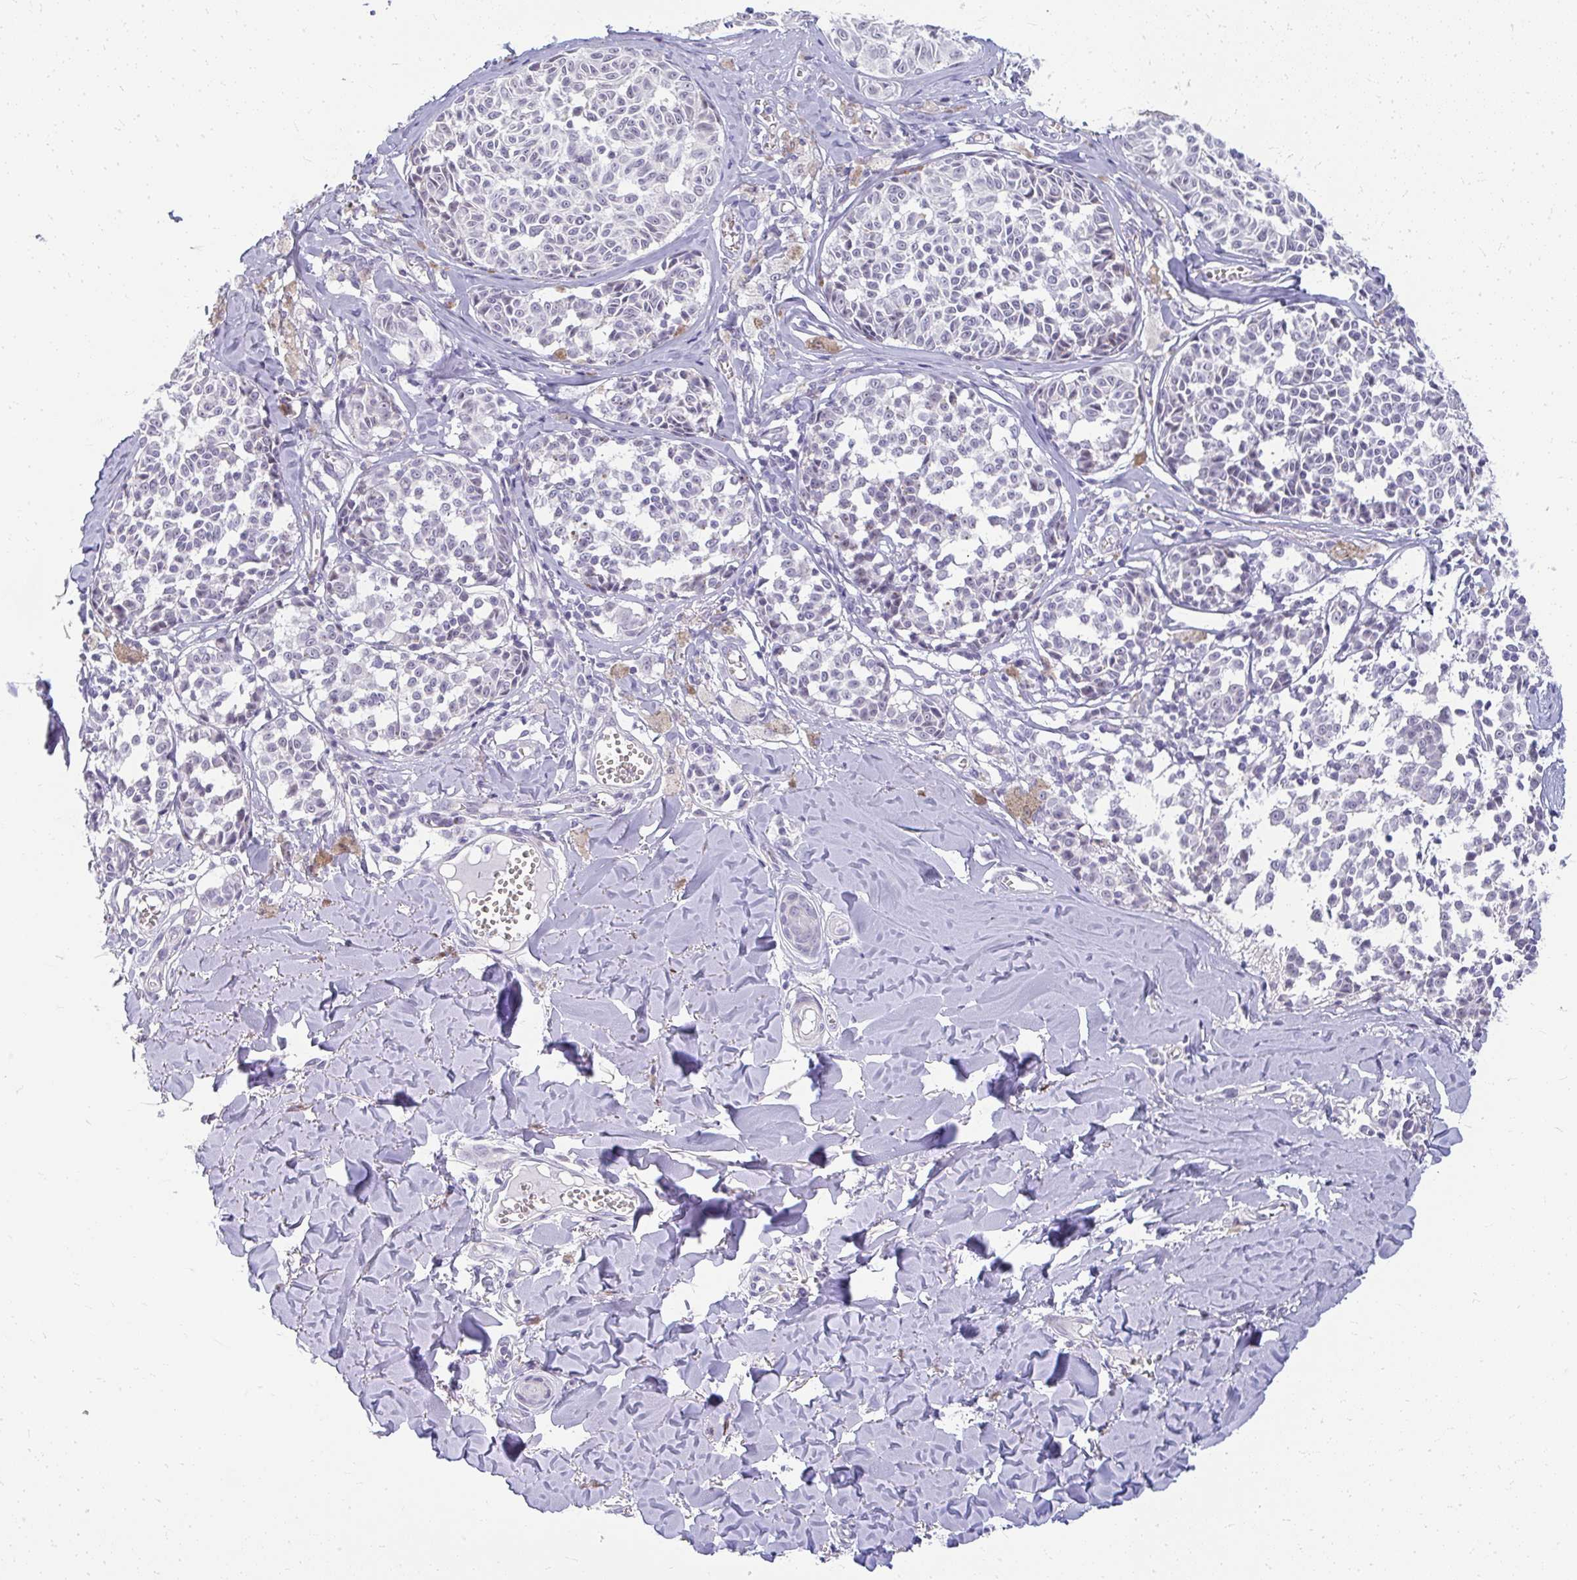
{"staining": {"intensity": "negative", "quantity": "none", "location": "none"}, "tissue": "melanoma", "cell_type": "Tumor cells", "image_type": "cancer", "snomed": [{"axis": "morphology", "description": "Malignant melanoma, NOS"}, {"axis": "topography", "description": "Skin"}], "caption": "Tumor cells show no significant protein expression in melanoma. (DAB IHC, high magnification).", "gene": "TEX33", "patient": {"sex": "female", "age": 43}}